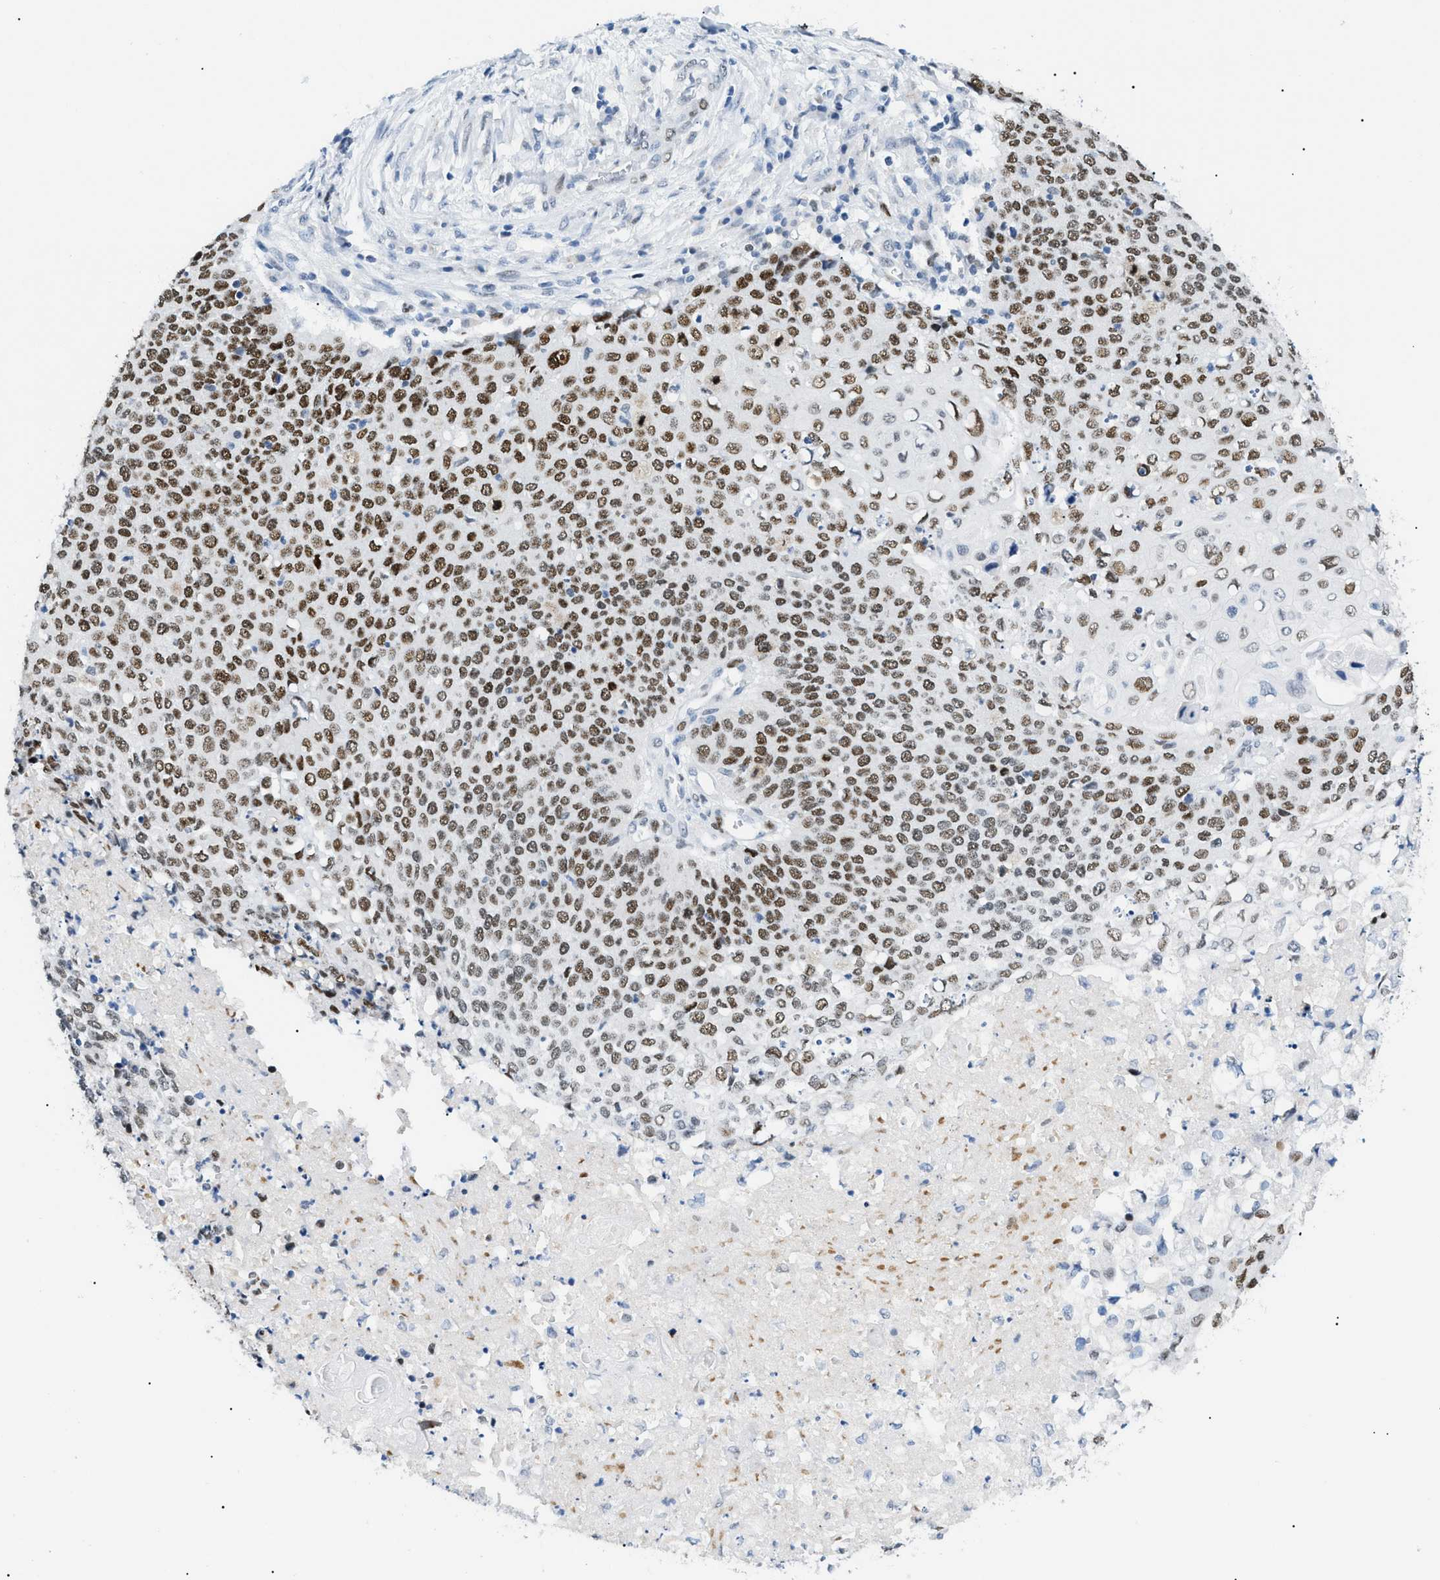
{"staining": {"intensity": "strong", "quantity": ">75%", "location": "nuclear"}, "tissue": "cervical cancer", "cell_type": "Tumor cells", "image_type": "cancer", "snomed": [{"axis": "morphology", "description": "Squamous cell carcinoma, NOS"}, {"axis": "topography", "description": "Cervix"}], "caption": "The photomicrograph shows a brown stain indicating the presence of a protein in the nuclear of tumor cells in cervical cancer.", "gene": "SMARCC1", "patient": {"sex": "female", "age": 39}}